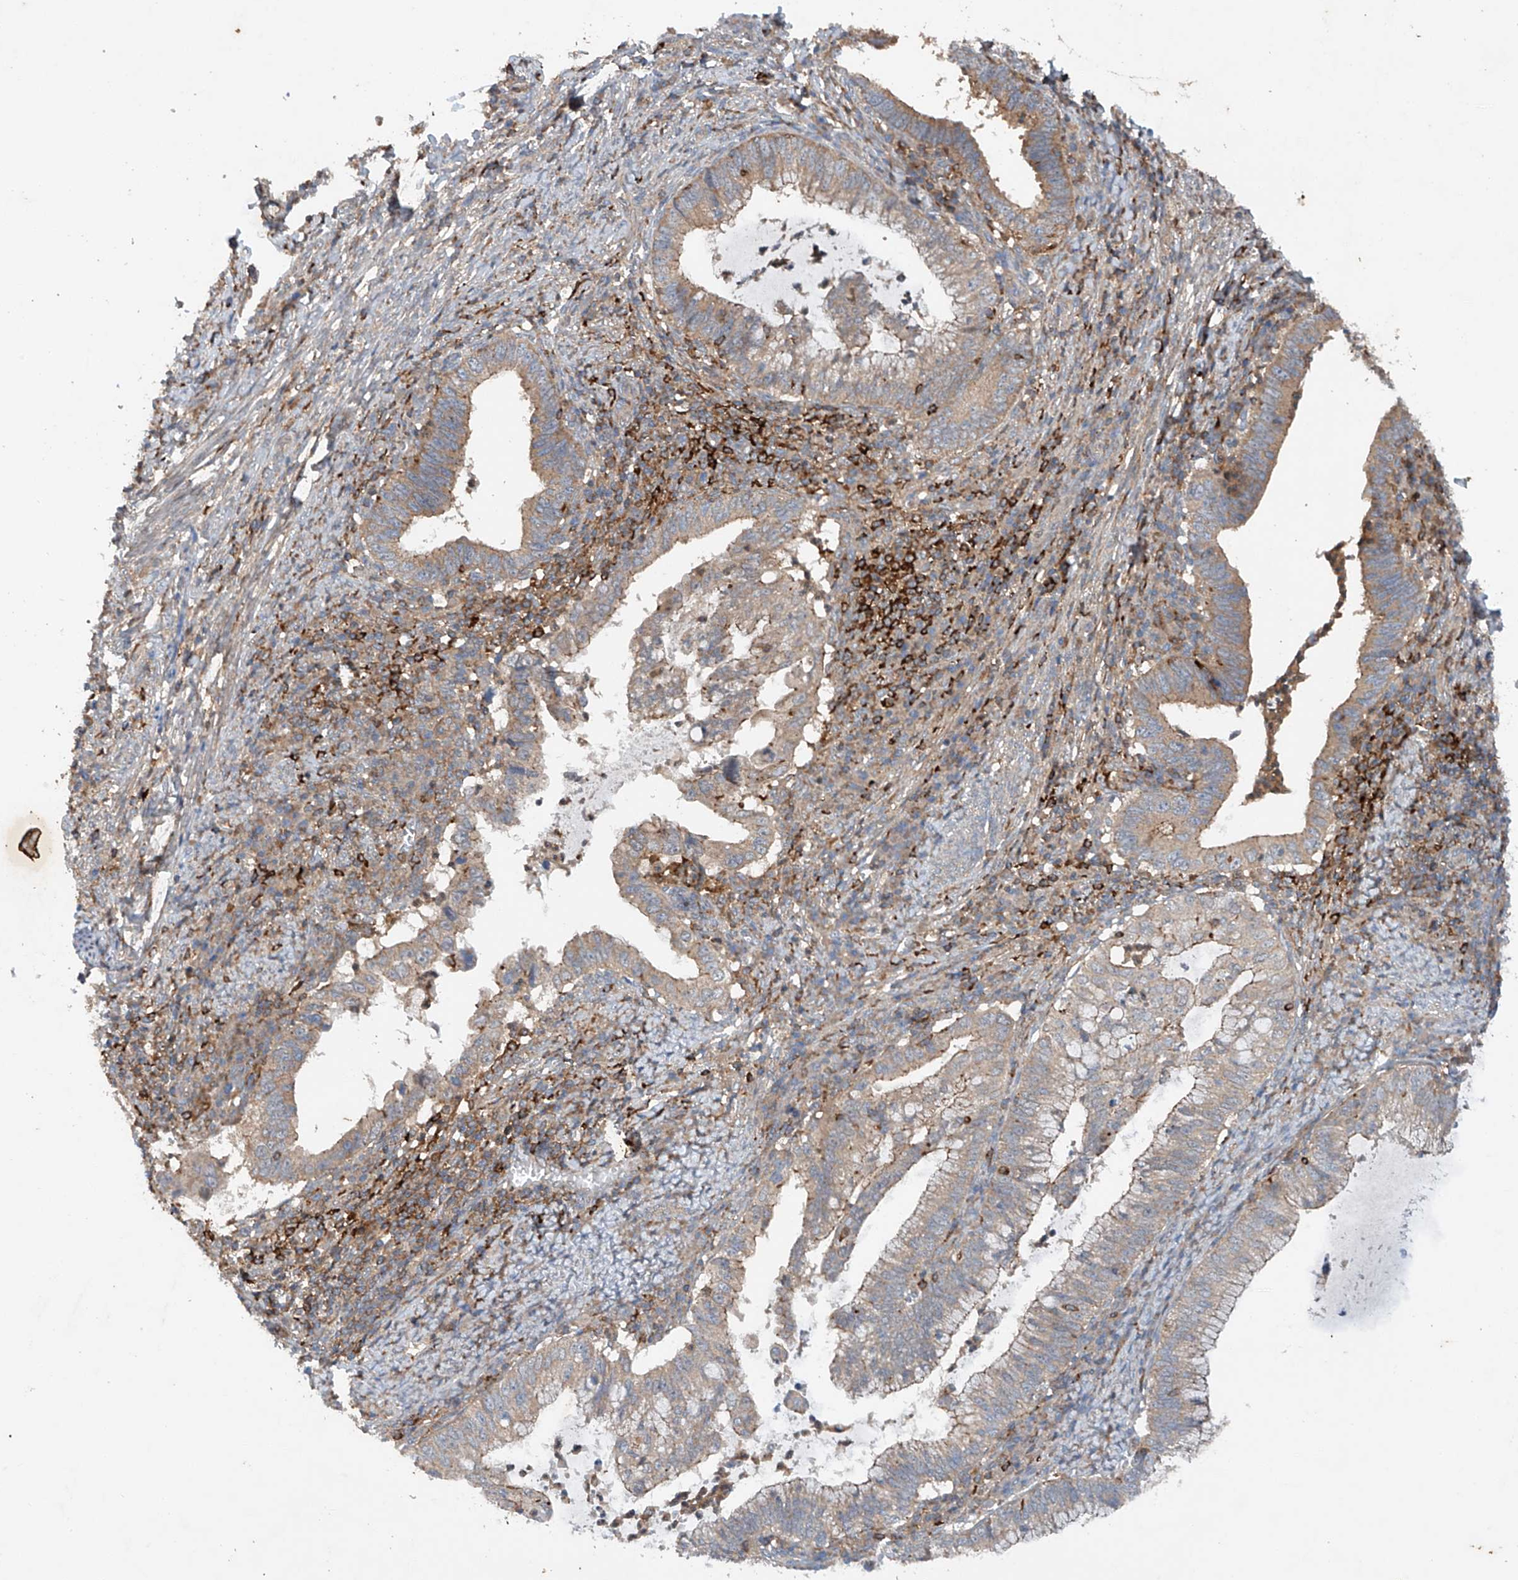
{"staining": {"intensity": "weak", "quantity": "25%-75%", "location": "cytoplasmic/membranous"}, "tissue": "cervical cancer", "cell_type": "Tumor cells", "image_type": "cancer", "snomed": [{"axis": "morphology", "description": "Adenocarcinoma, NOS"}, {"axis": "topography", "description": "Cervix"}], "caption": "Weak cytoplasmic/membranous protein staining is present in about 25%-75% of tumor cells in cervical cancer.", "gene": "CEP85L", "patient": {"sex": "female", "age": 36}}